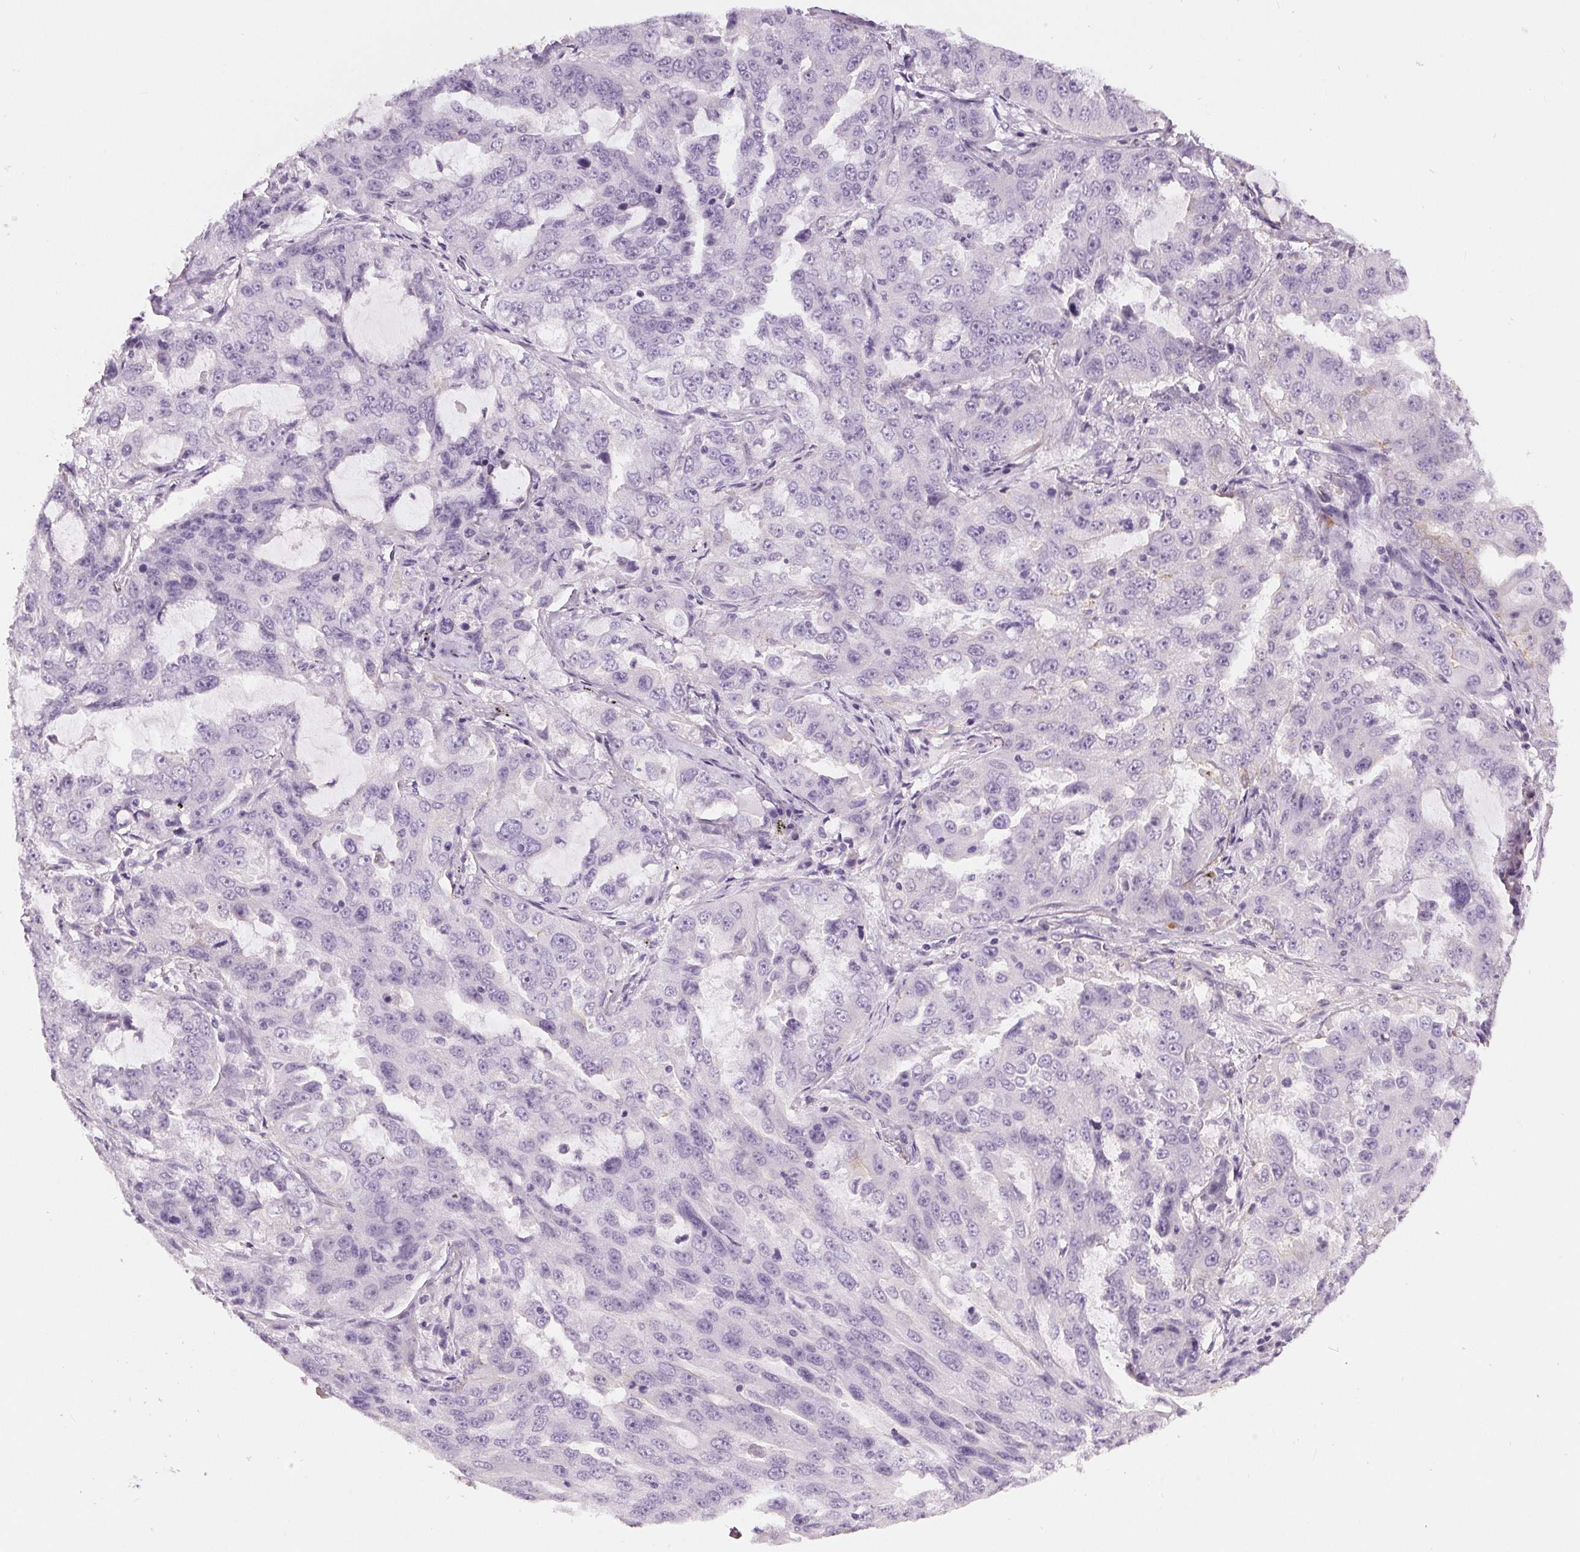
{"staining": {"intensity": "negative", "quantity": "none", "location": "none"}, "tissue": "lung cancer", "cell_type": "Tumor cells", "image_type": "cancer", "snomed": [{"axis": "morphology", "description": "Adenocarcinoma, NOS"}, {"axis": "topography", "description": "Lung"}], "caption": "High power microscopy image of an immunohistochemistry (IHC) micrograph of lung cancer (adenocarcinoma), revealing no significant staining in tumor cells.", "gene": "MISP", "patient": {"sex": "female", "age": 61}}